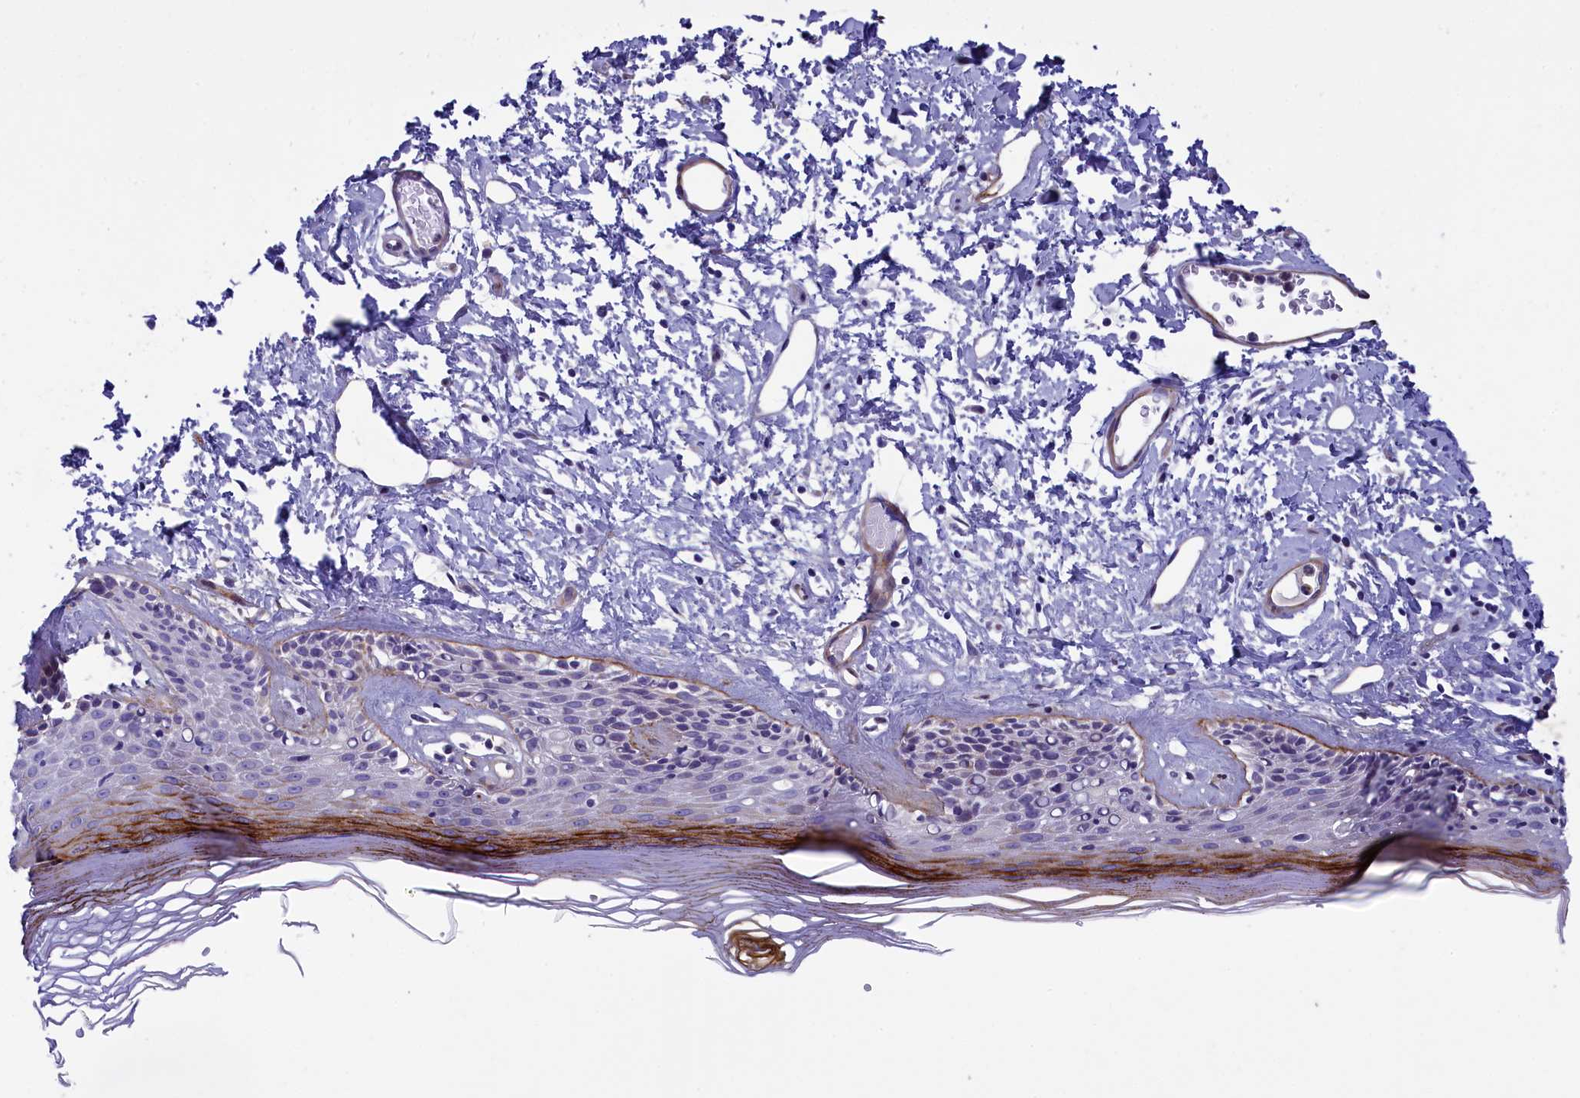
{"staining": {"intensity": "strong", "quantity": "<25%", "location": "cytoplasmic/membranous"}, "tissue": "skin", "cell_type": "Epidermal cells", "image_type": "normal", "snomed": [{"axis": "morphology", "description": "Normal tissue, NOS"}, {"axis": "topography", "description": "Adipose tissue"}, {"axis": "topography", "description": "Vascular tissue"}, {"axis": "topography", "description": "Vulva"}, {"axis": "topography", "description": "Peripheral nerve tissue"}], "caption": "Approximately <25% of epidermal cells in normal human skin display strong cytoplasmic/membranous protein staining as visualized by brown immunohistochemical staining.", "gene": "LOXL1", "patient": {"sex": "female", "age": 86}}